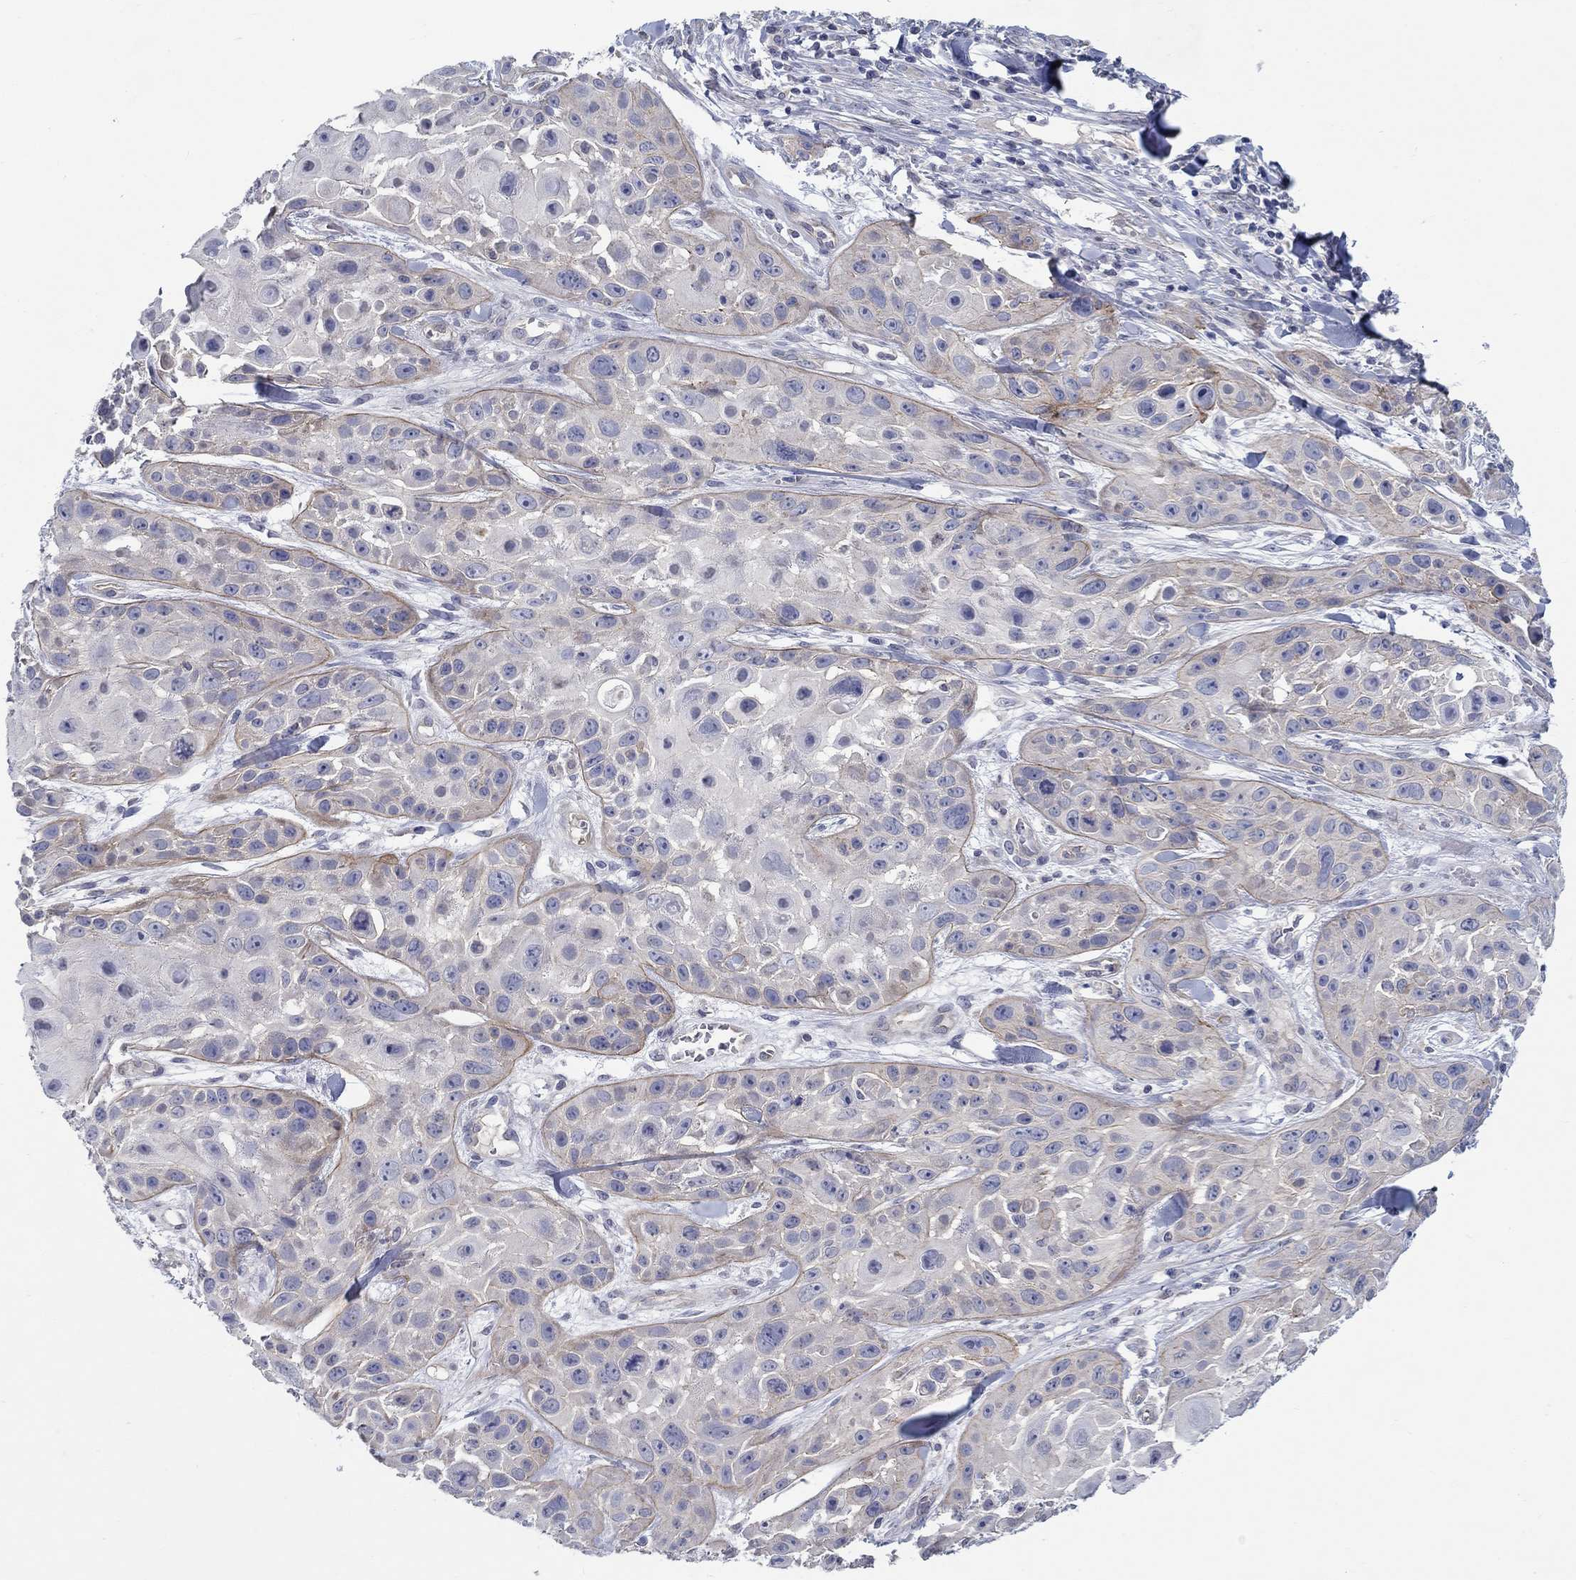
{"staining": {"intensity": "negative", "quantity": "none", "location": "none"}, "tissue": "skin cancer", "cell_type": "Tumor cells", "image_type": "cancer", "snomed": [{"axis": "morphology", "description": "Squamous cell carcinoma, NOS"}, {"axis": "topography", "description": "Skin"}, {"axis": "topography", "description": "Anal"}], "caption": "This histopathology image is of skin squamous cell carcinoma stained with immunohistochemistry to label a protein in brown with the nuclei are counter-stained blue. There is no expression in tumor cells. (Brightfield microscopy of DAB (3,3'-diaminobenzidine) immunohistochemistry (IHC) at high magnification).", "gene": "ERMP1", "patient": {"sex": "female", "age": 75}}